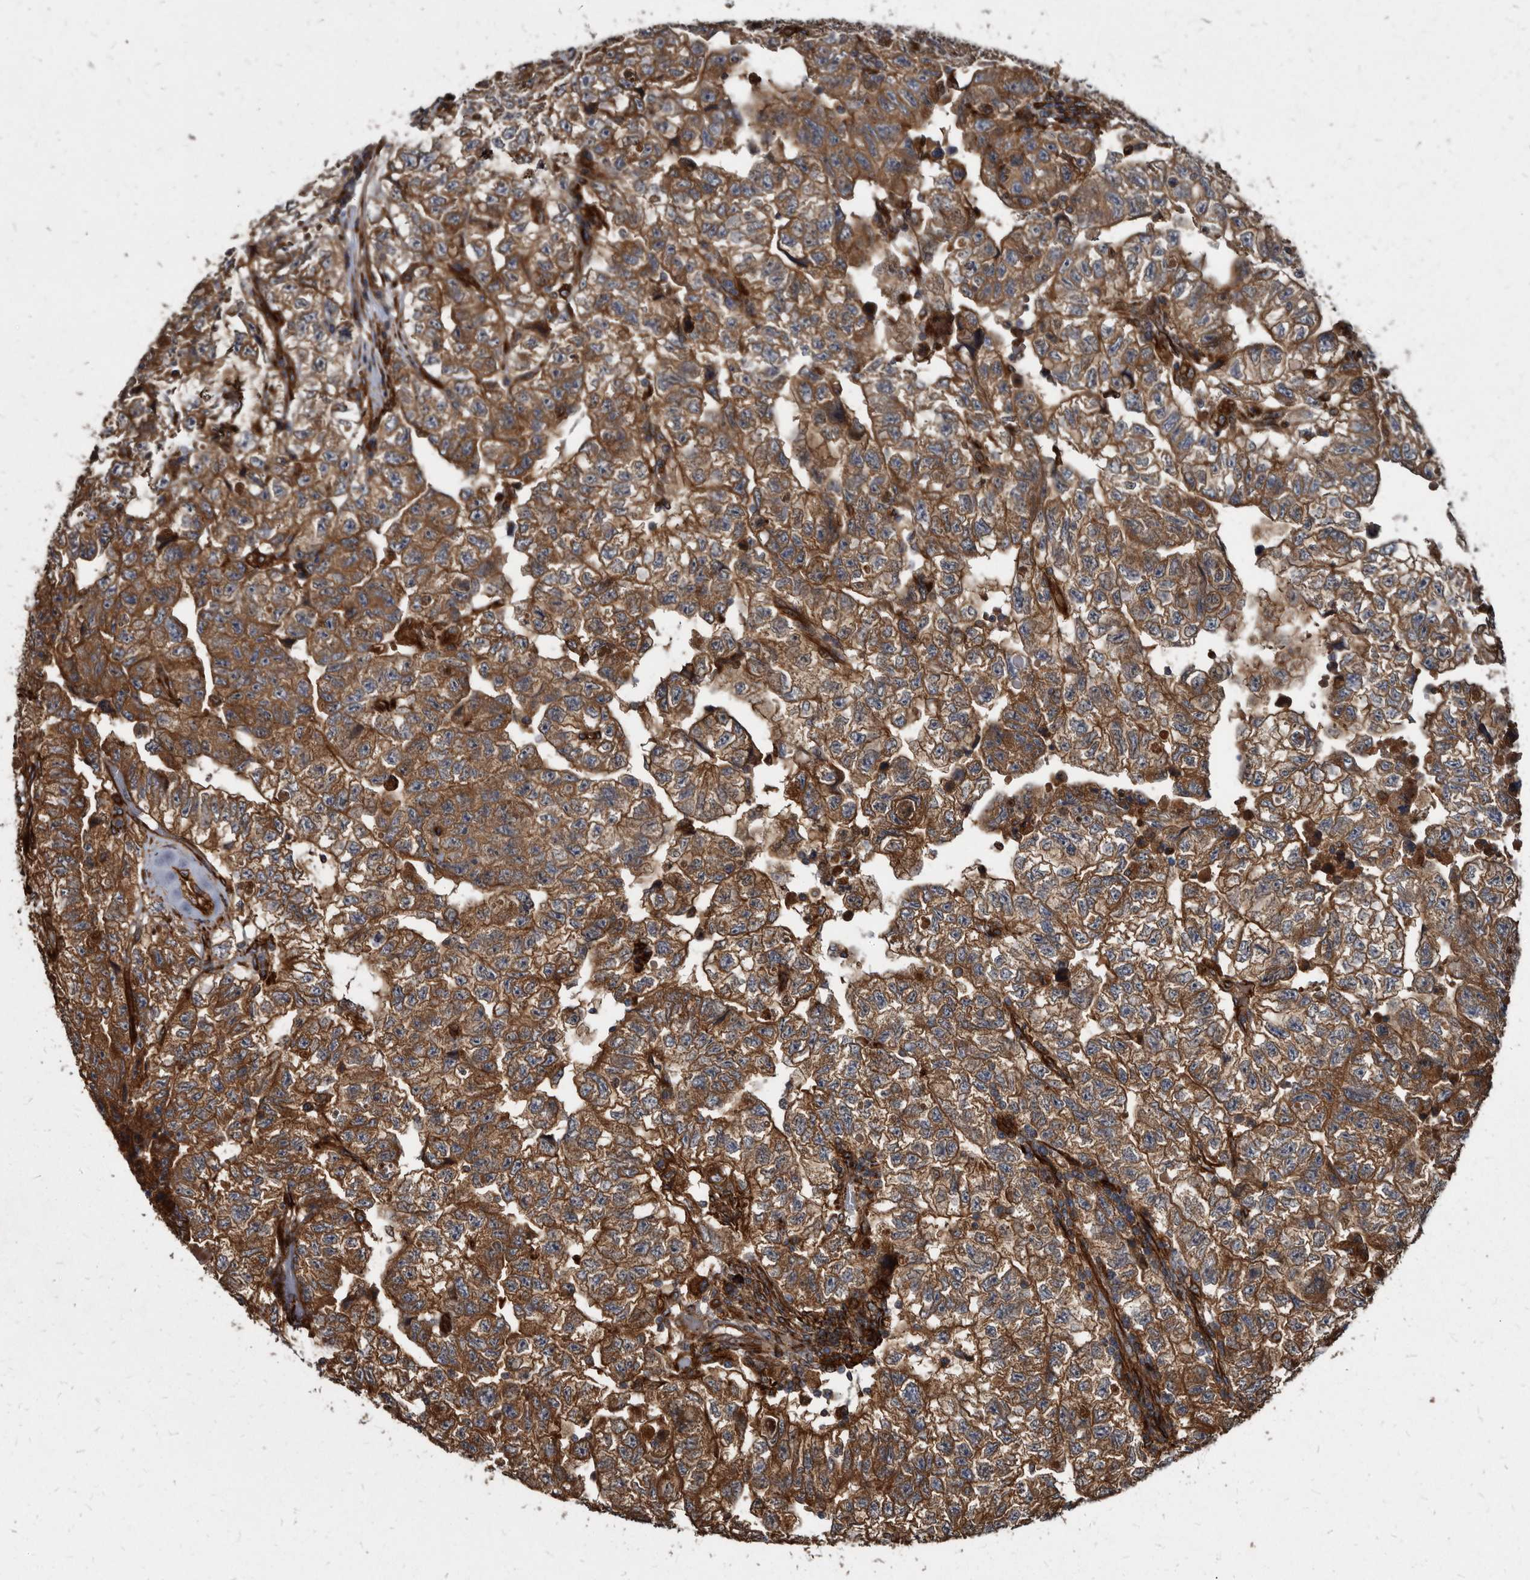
{"staining": {"intensity": "strong", "quantity": ">75%", "location": "cytoplasmic/membranous"}, "tissue": "testis cancer", "cell_type": "Tumor cells", "image_type": "cancer", "snomed": [{"axis": "morphology", "description": "Carcinoma, Embryonal, NOS"}, {"axis": "topography", "description": "Testis"}], "caption": "Brown immunohistochemical staining in testis cancer (embryonal carcinoma) exhibits strong cytoplasmic/membranous positivity in about >75% of tumor cells.", "gene": "KCTD20", "patient": {"sex": "male", "age": 36}}